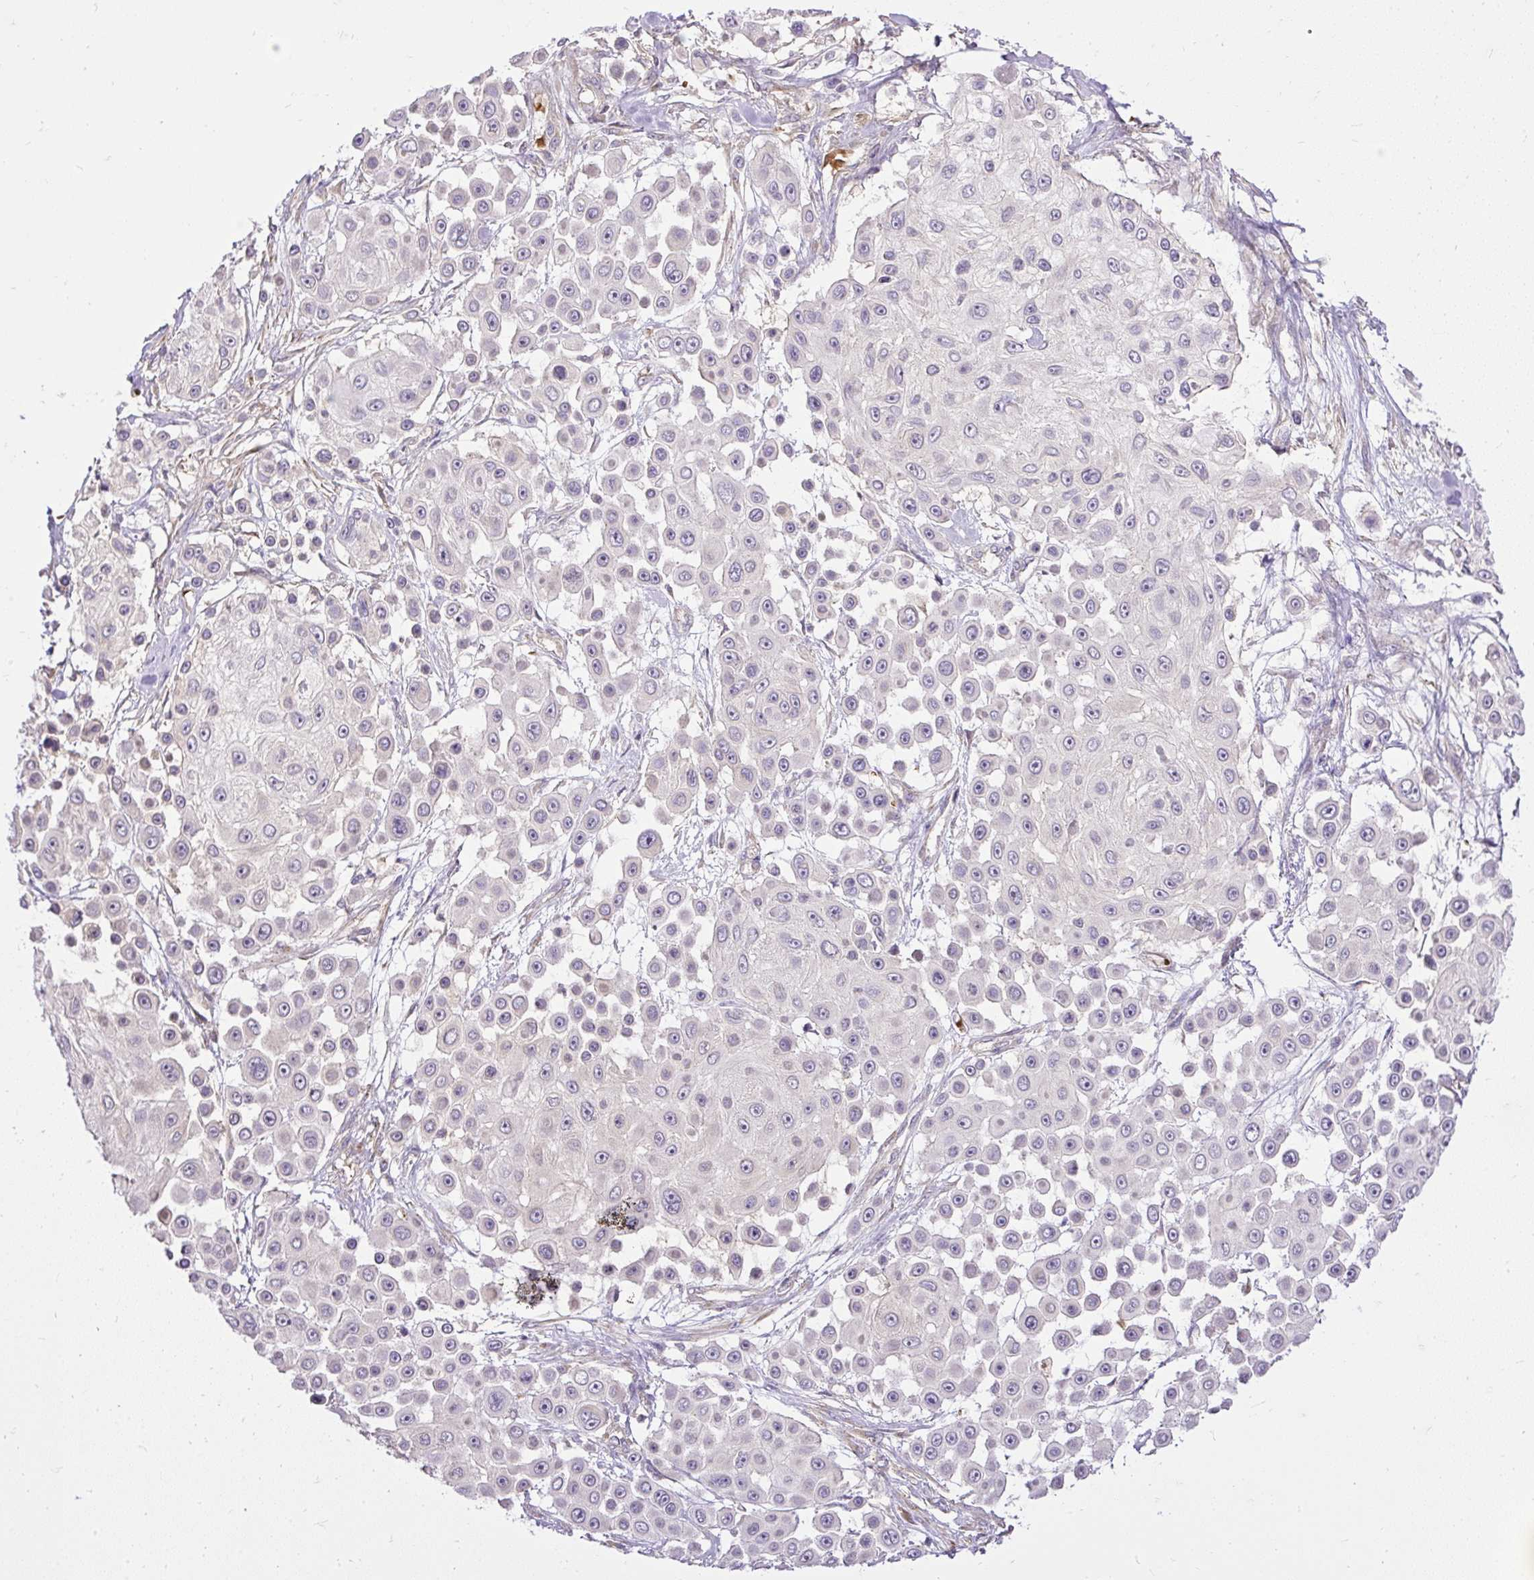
{"staining": {"intensity": "moderate", "quantity": "<25%", "location": "cytoplasmic/membranous"}, "tissue": "skin cancer", "cell_type": "Tumor cells", "image_type": "cancer", "snomed": [{"axis": "morphology", "description": "Squamous cell carcinoma, NOS"}, {"axis": "topography", "description": "Skin"}], "caption": "This image demonstrates squamous cell carcinoma (skin) stained with immunohistochemistry (IHC) to label a protein in brown. The cytoplasmic/membranous of tumor cells show moderate positivity for the protein. Nuclei are counter-stained blue.", "gene": "SMC4", "patient": {"sex": "male", "age": 67}}